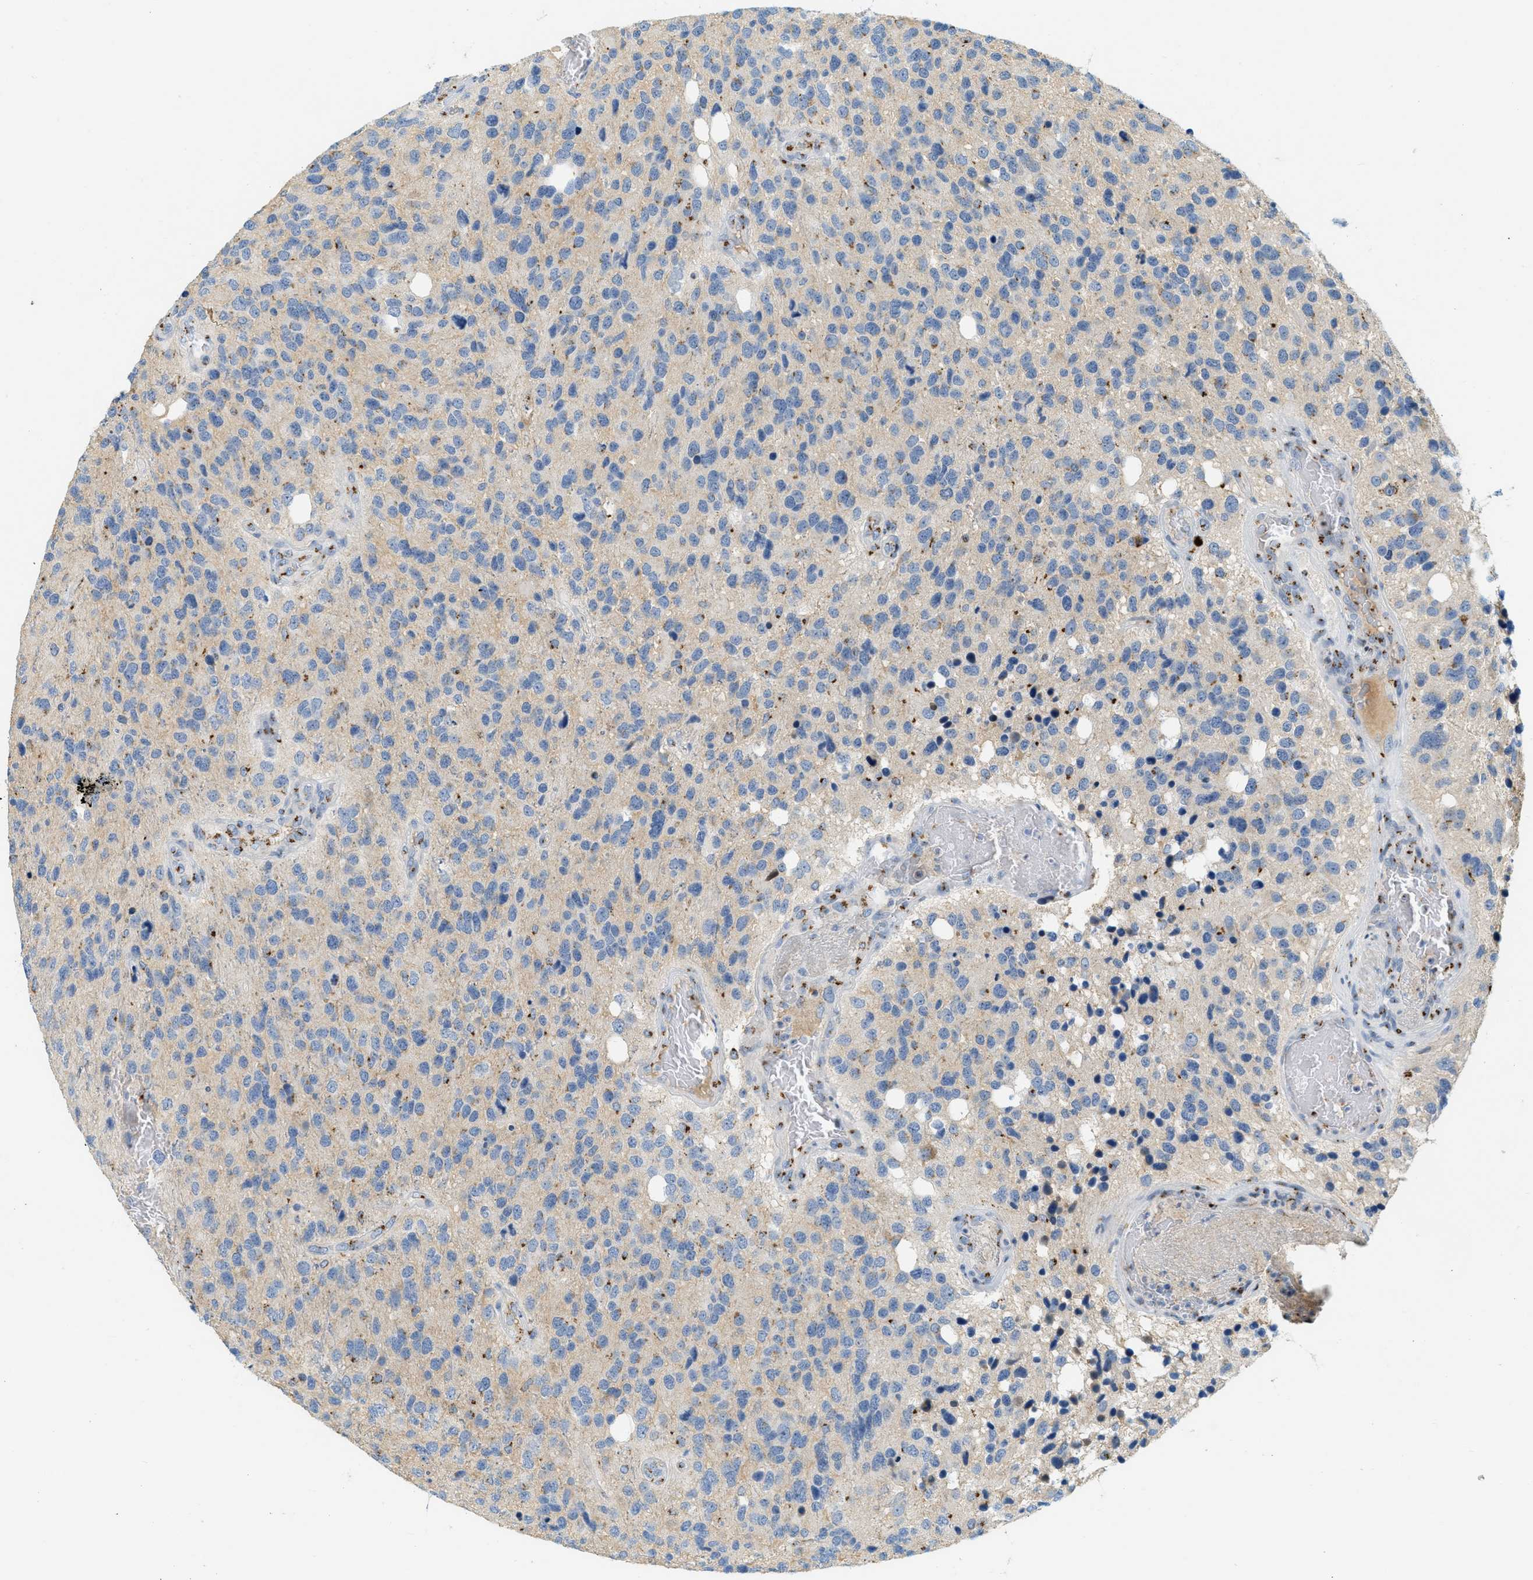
{"staining": {"intensity": "weak", "quantity": "<25%", "location": "cytoplasmic/membranous"}, "tissue": "glioma", "cell_type": "Tumor cells", "image_type": "cancer", "snomed": [{"axis": "morphology", "description": "Glioma, malignant, High grade"}, {"axis": "topography", "description": "Brain"}], "caption": "This is an immunohistochemistry micrograph of malignant glioma (high-grade). There is no expression in tumor cells.", "gene": "ENTPD4", "patient": {"sex": "female", "age": 58}}